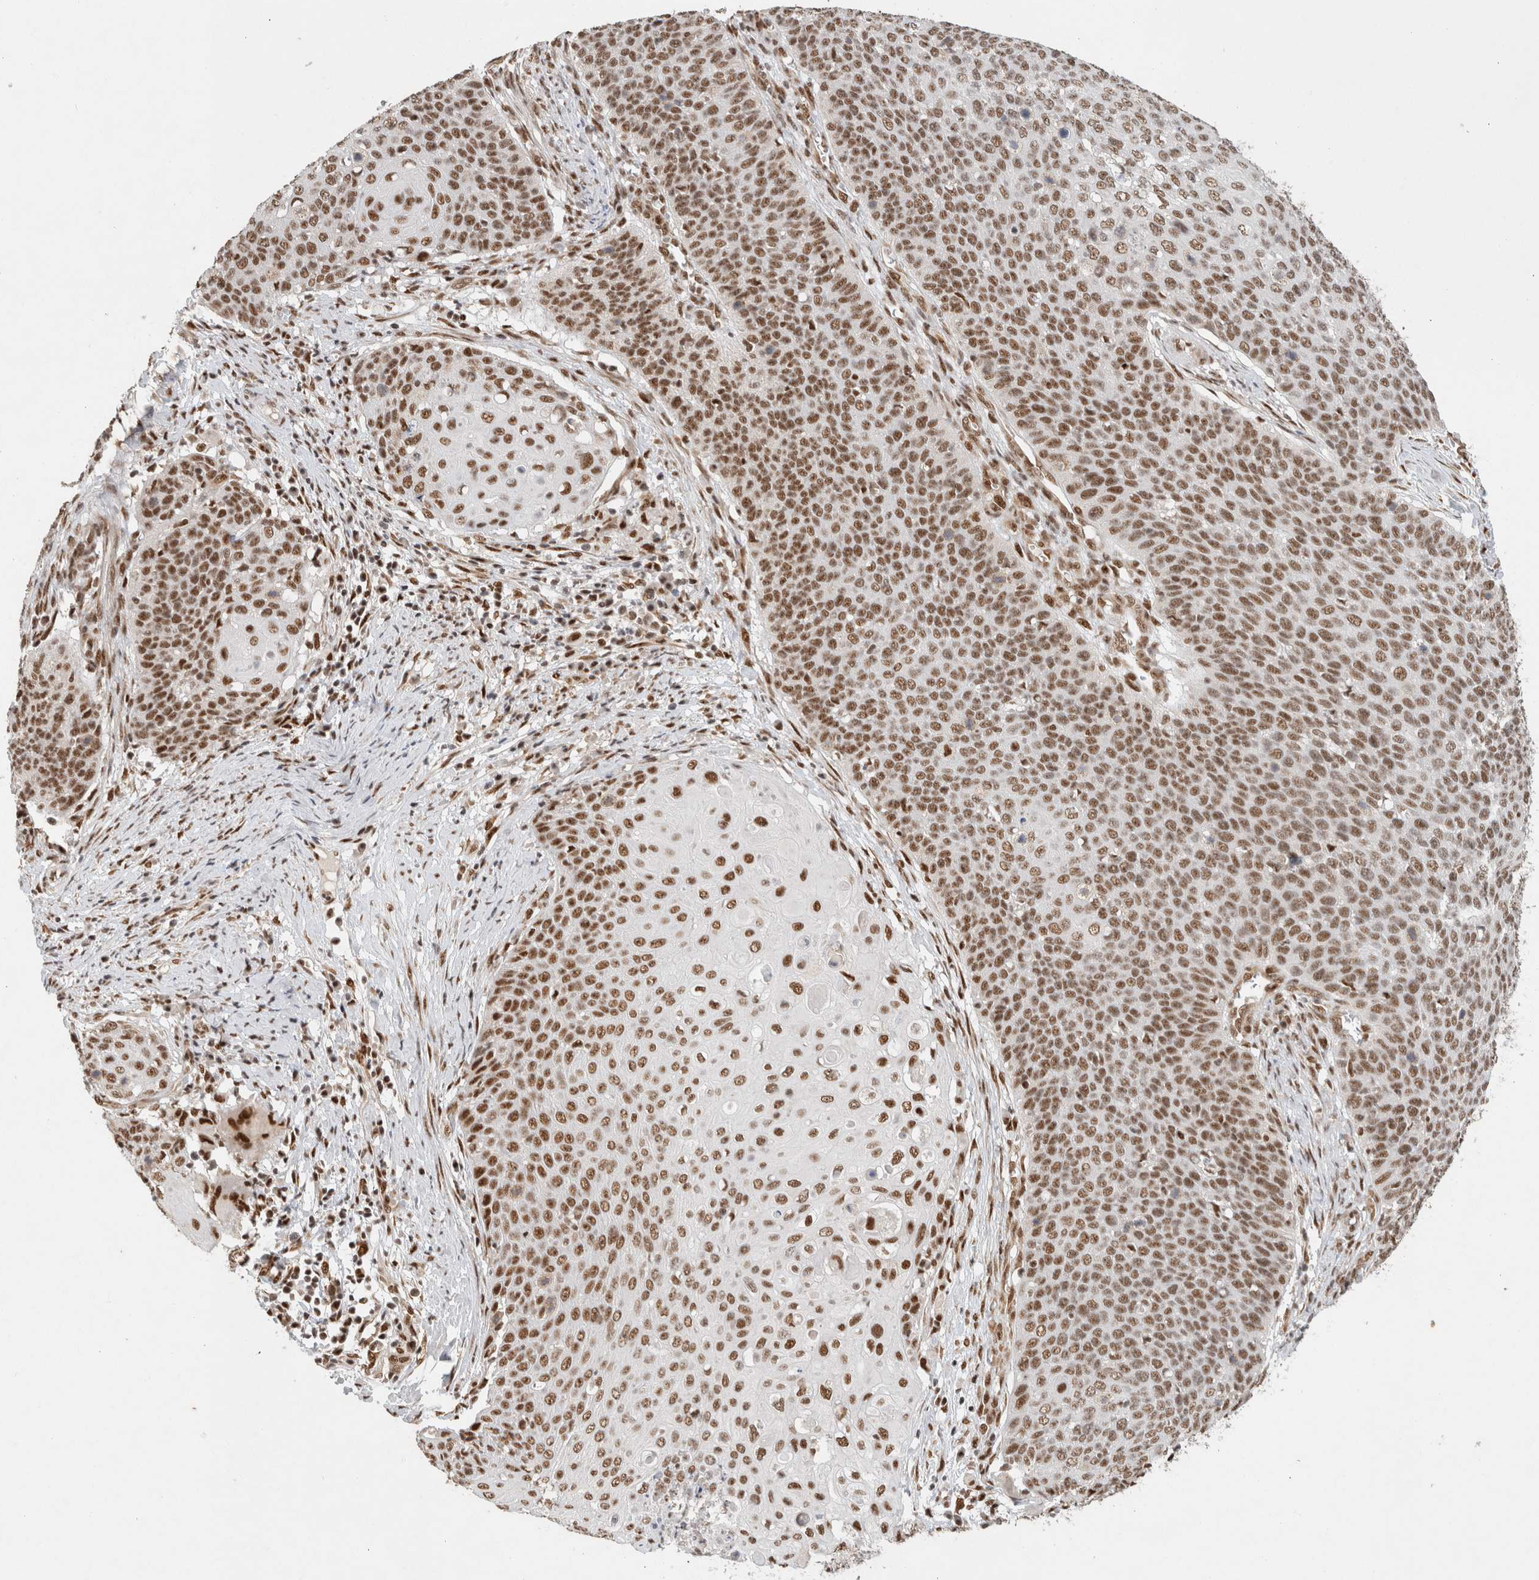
{"staining": {"intensity": "moderate", "quantity": ">75%", "location": "nuclear"}, "tissue": "cervical cancer", "cell_type": "Tumor cells", "image_type": "cancer", "snomed": [{"axis": "morphology", "description": "Squamous cell carcinoma, NOS"}, {"axis": "topography", "description": "Cervix"}], "caption": "High-power microscopy captured an immunohistochemistry image of cervical squamous cell carcinoma, revealing moderate nuclear expression in approximately >75% of tumor cells. (DAB = brown stain, brightfield microscopy at high magnification).", "gene": "DDX42", "patient": {"sex": "female", "age": 39}}